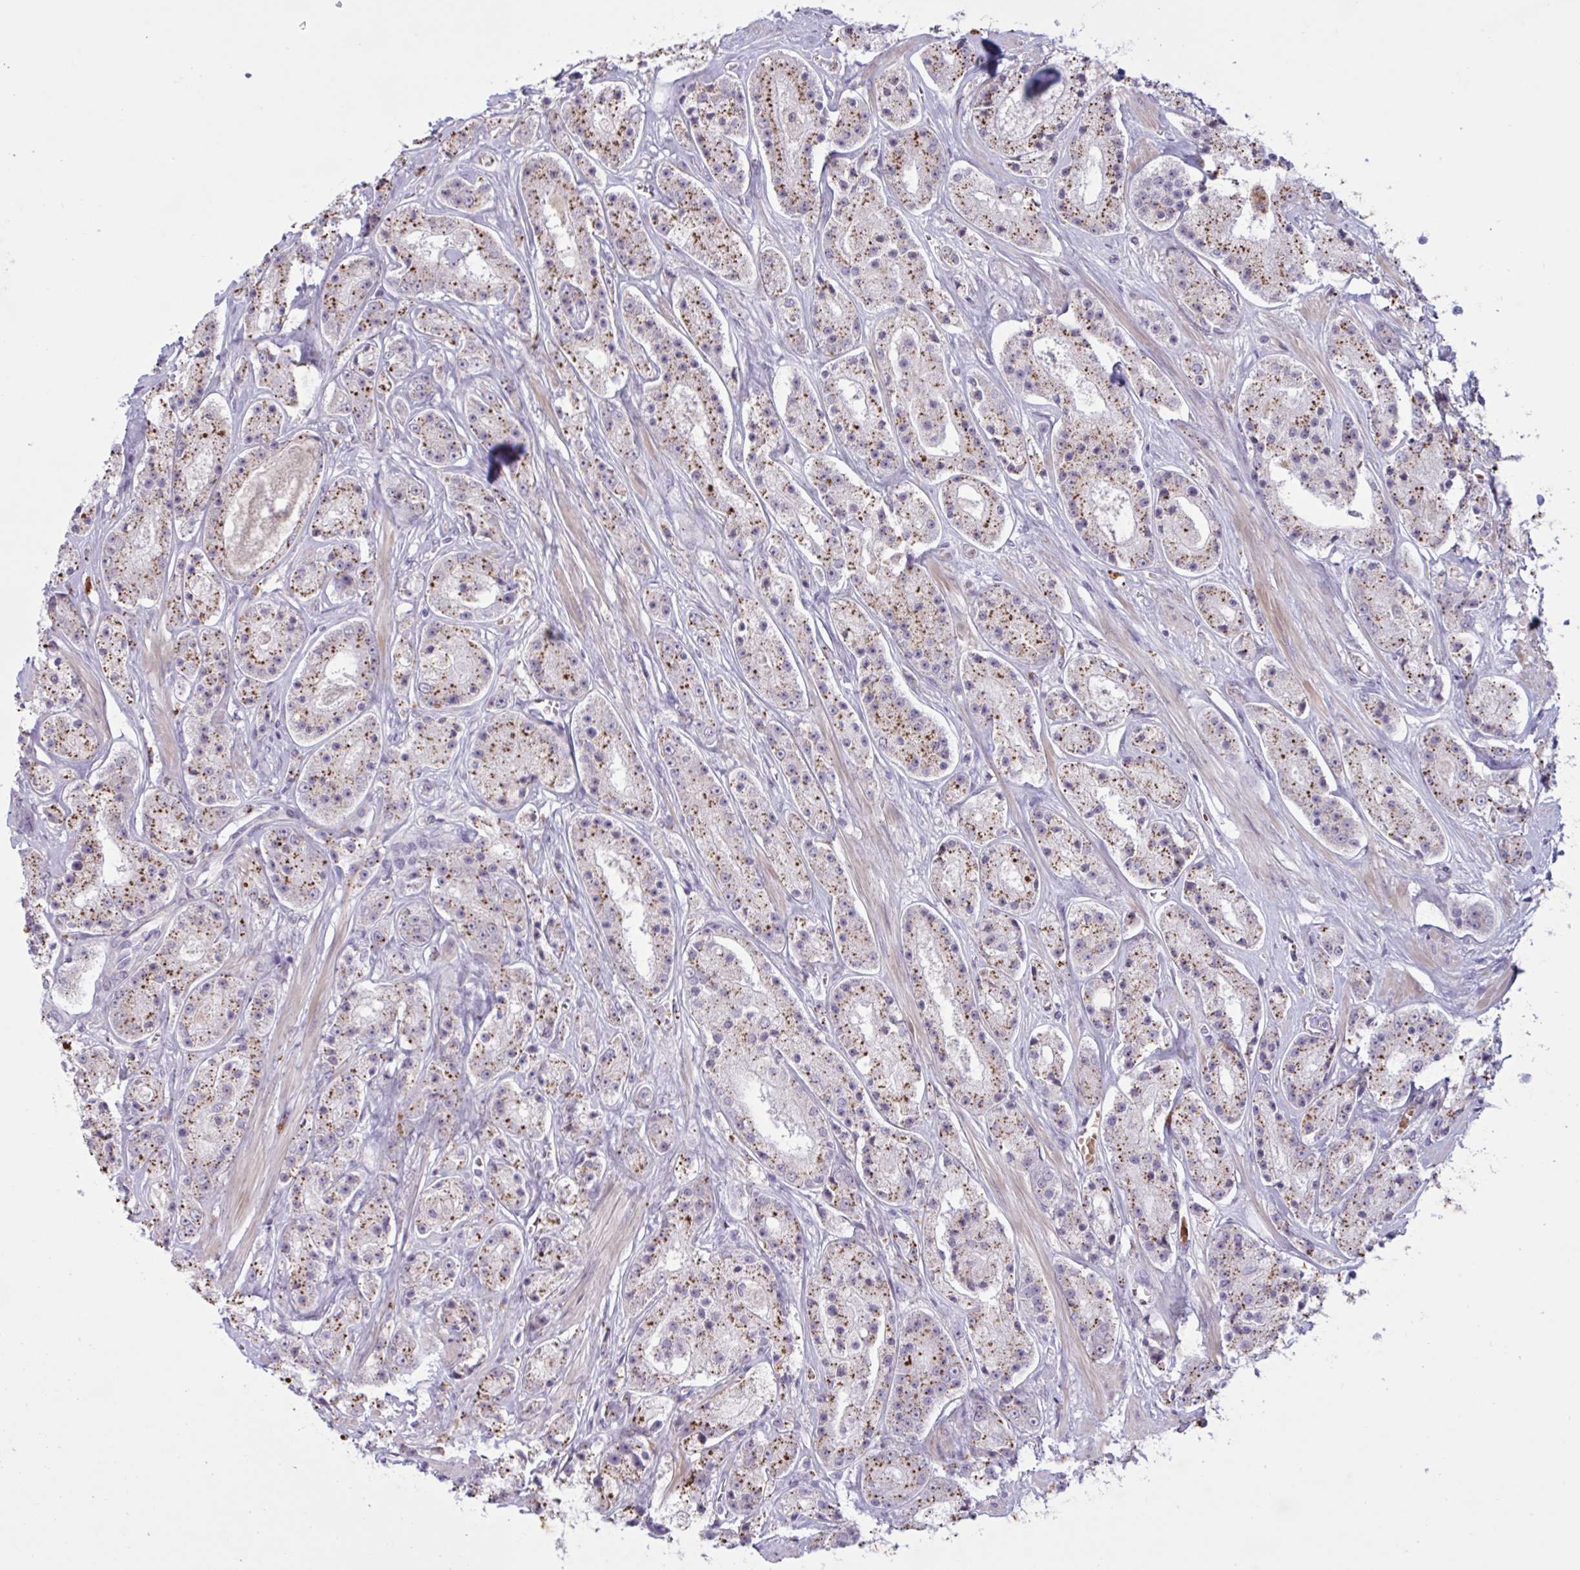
{"staining": {"intensity": "moderate", "quantity": ">75%", "location": "cytoplasmic/membranous"}, "tissue": "prostate cancer", "cell_type": "Tumor cells", "image_type": "cancer", "snomed": [{"axis": "morphology", "description": "Adenocarcinoma, High grade"}, {"axis": "topography", "description": "Prostate"}], "caption": "Adenocarcinoma (high-grade) (prostate) stained with IHC displays moderate cytoplasmic/membranous positivity in about >75% of tumor cells. Nuclei are stained in blue.", "gene": "RFPL4B", "patient": {"sex": "male", "age": 67}}